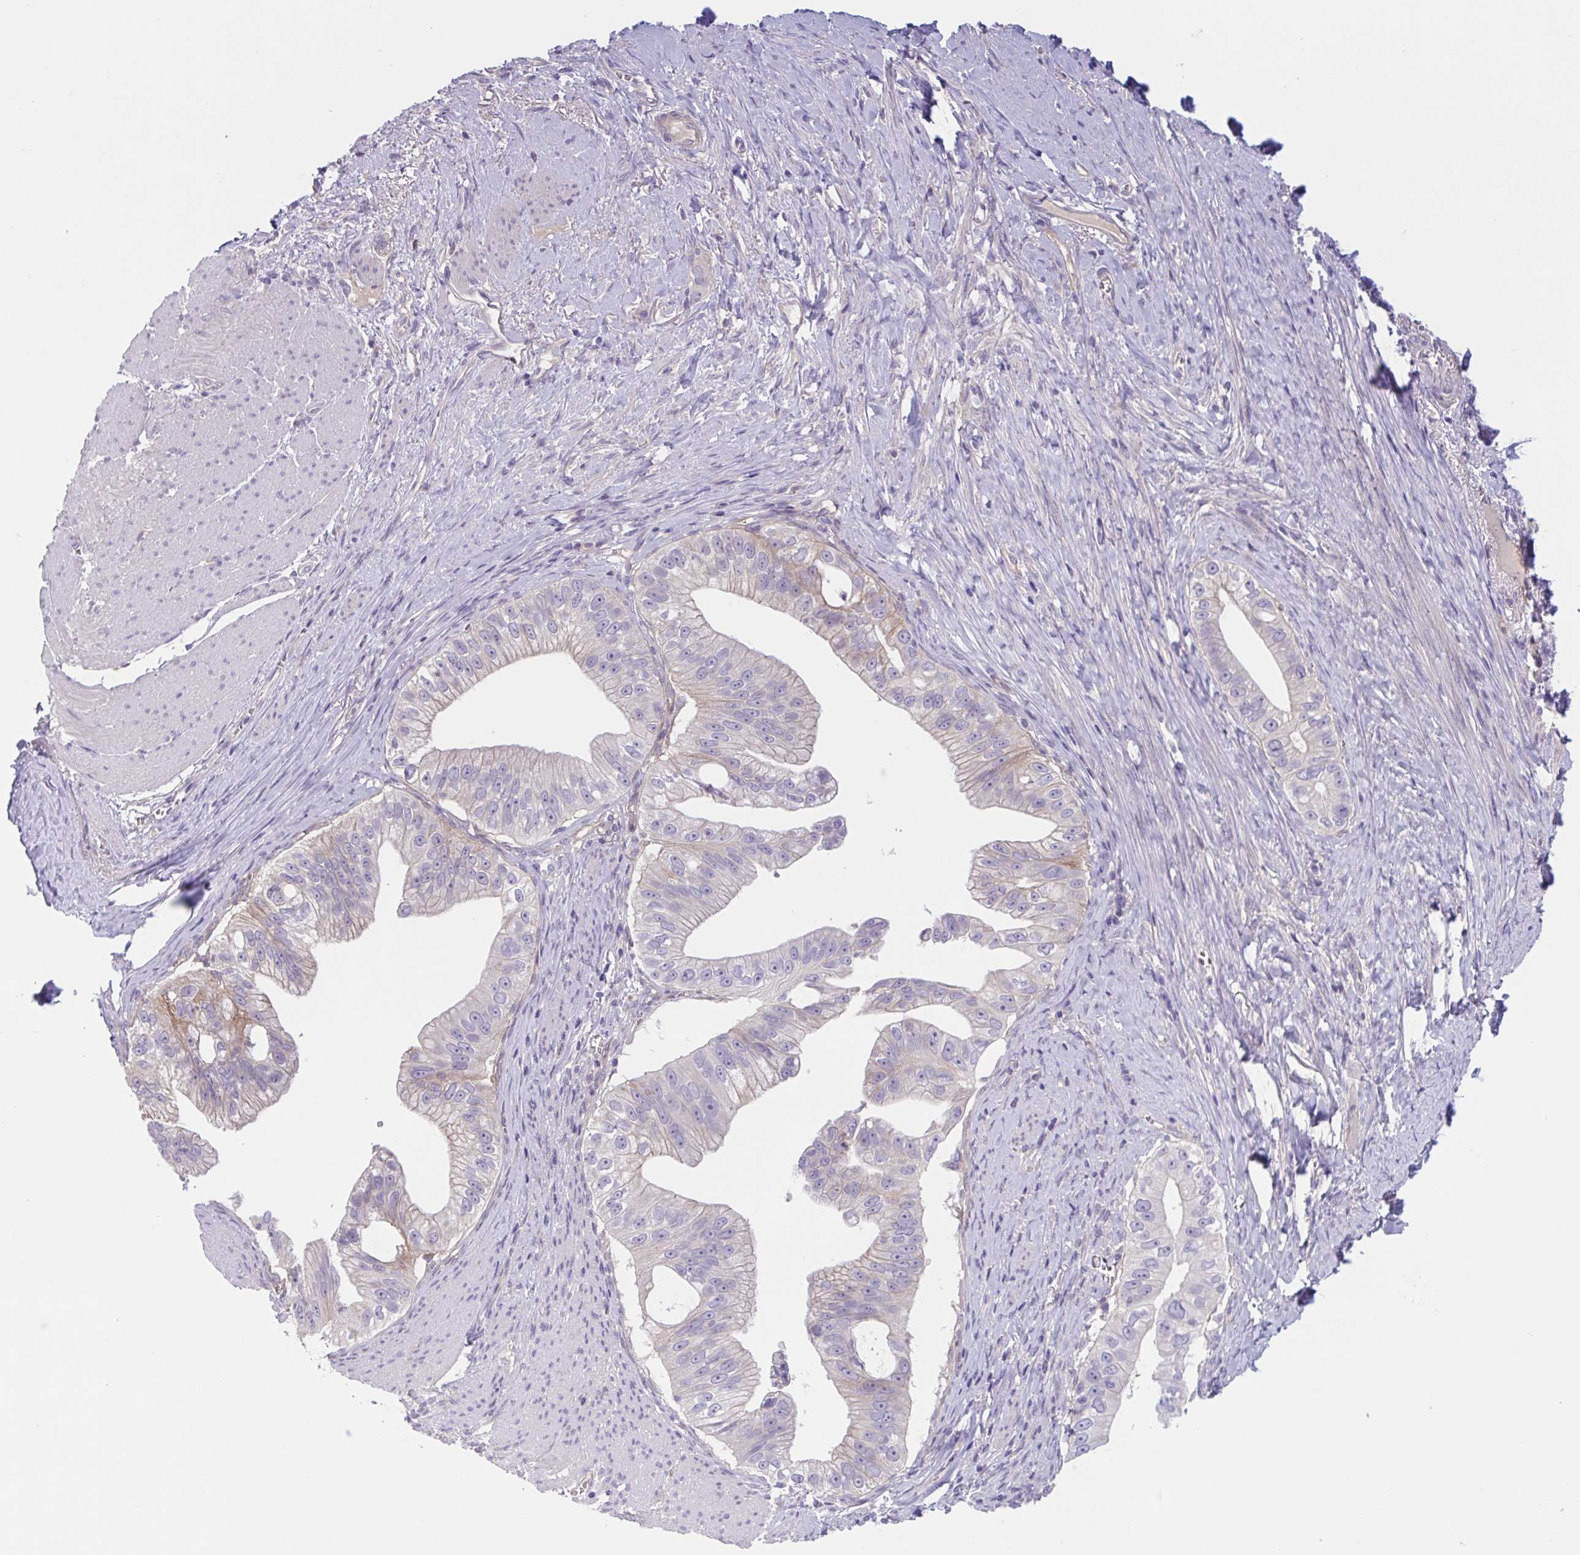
{"staining": {"intensity": "weak", "quantity": "25%-75%", "location": "cytoplasmic/membranous"}, "tissue": "pancreatic cancer", "cell_type": "Tumor cells", "image_type": "cancer", "snomed": [{"axis": "morphology", "description": "Adenocarcinoma, NOS"}, {"axis": "topography", "description": "Pancreas"}], "caption": "A brown stain labels weak cytoplasmic/membranous positivity of a protein in adenocarcinoma (pancreatic) tumor cells.", "gene": "TTC7B", "patient": {"sex": "male", "age": 70}}